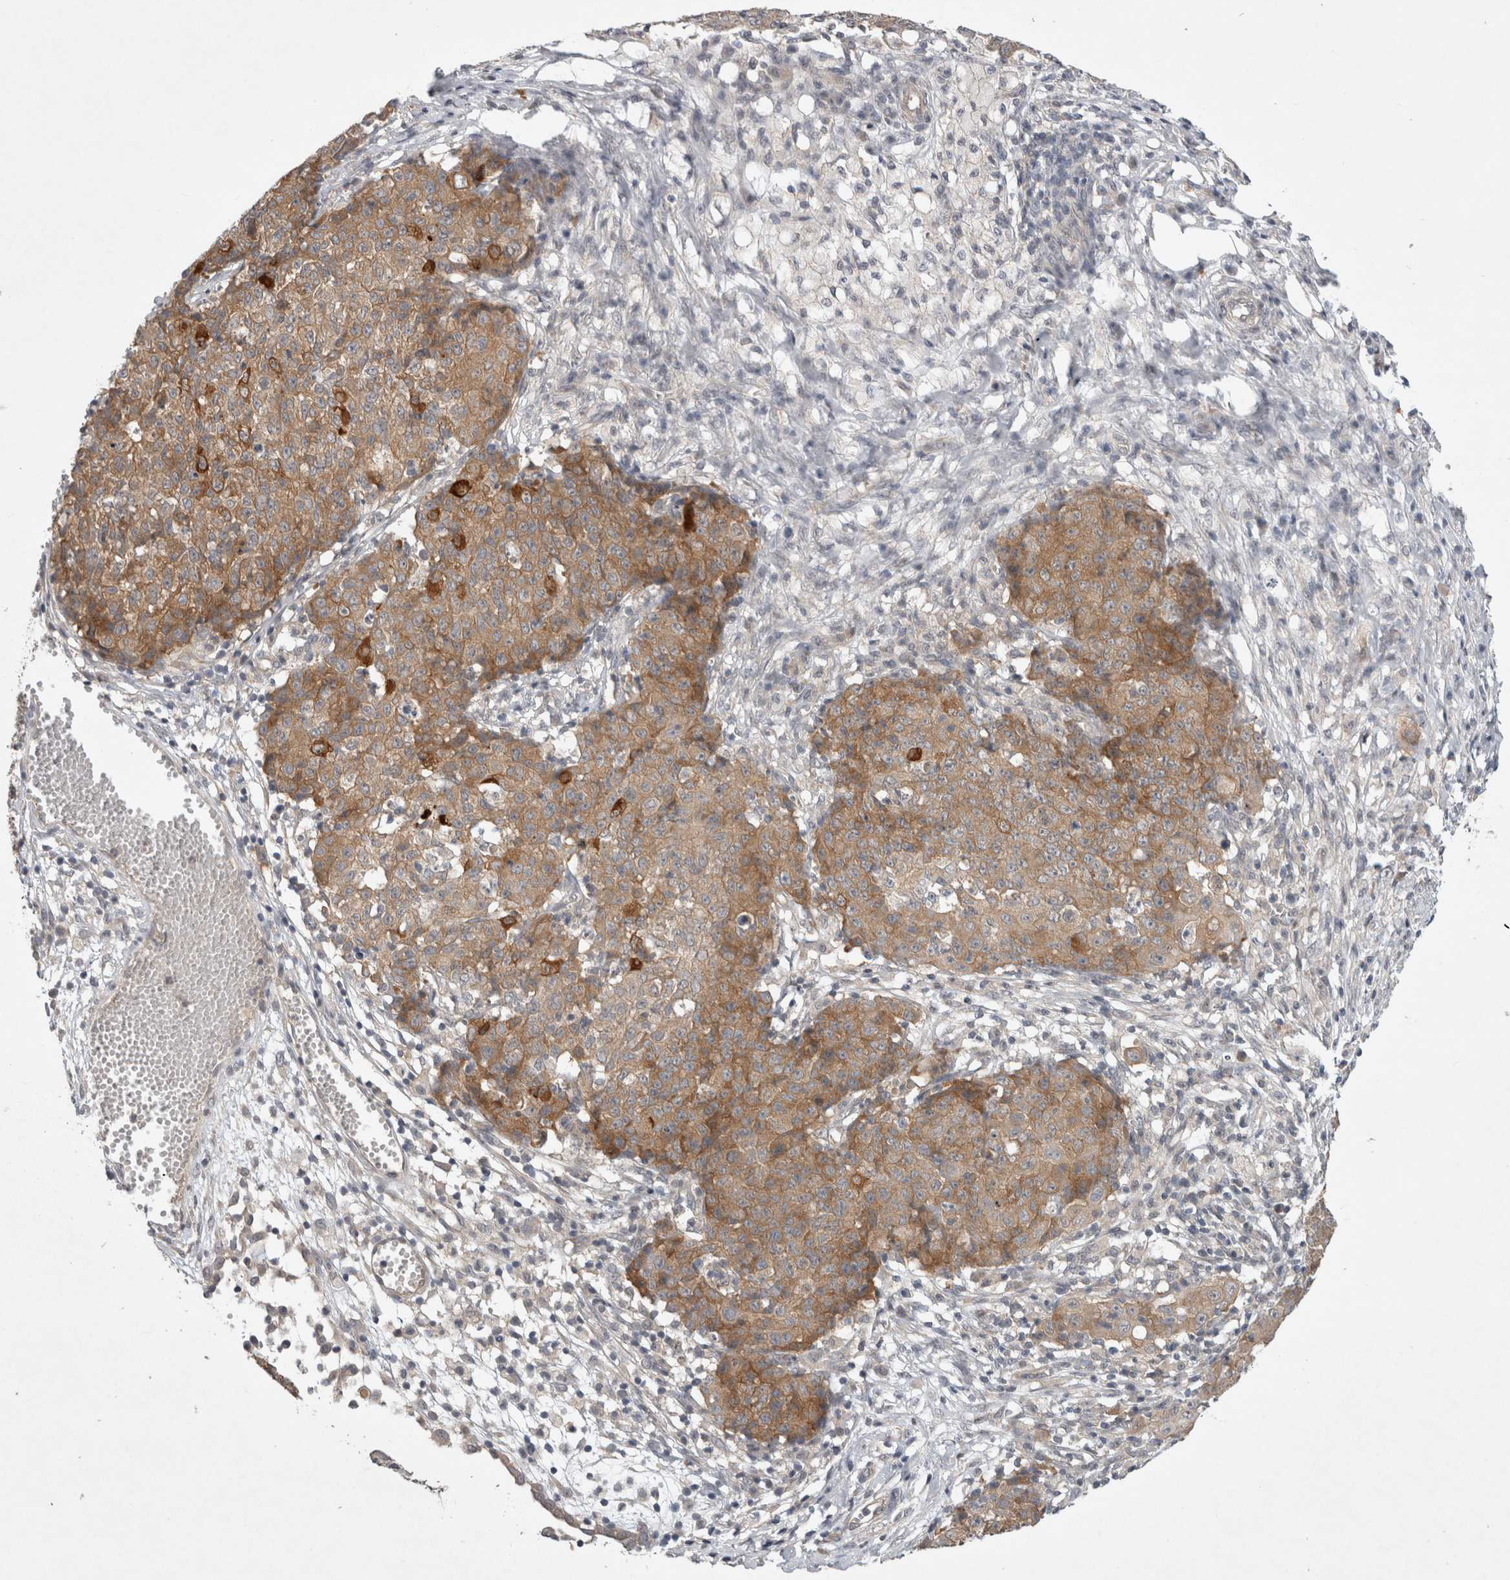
{"staining": {"intensity": "moderate", "quantity": ">75%", "location": "cytoplasmic/membranous"}, "tissue": "ovarian cancer", "cell_type": "Tumor cells", "image_type": "cancer", "snomed": [{"axis": "morphology", "description": "Carcinoma, endometroid"}, {"axis": "topography", "description": "Ovary"}], "caption": "A histopathology image of endometroid carcinoma (ovarian) stained for a protein exhibits moderate cytoplasmic/membranous brown staining in tumor cells.", "gene": "CERS3", "patient": {"sex": "female", "age": 42}}